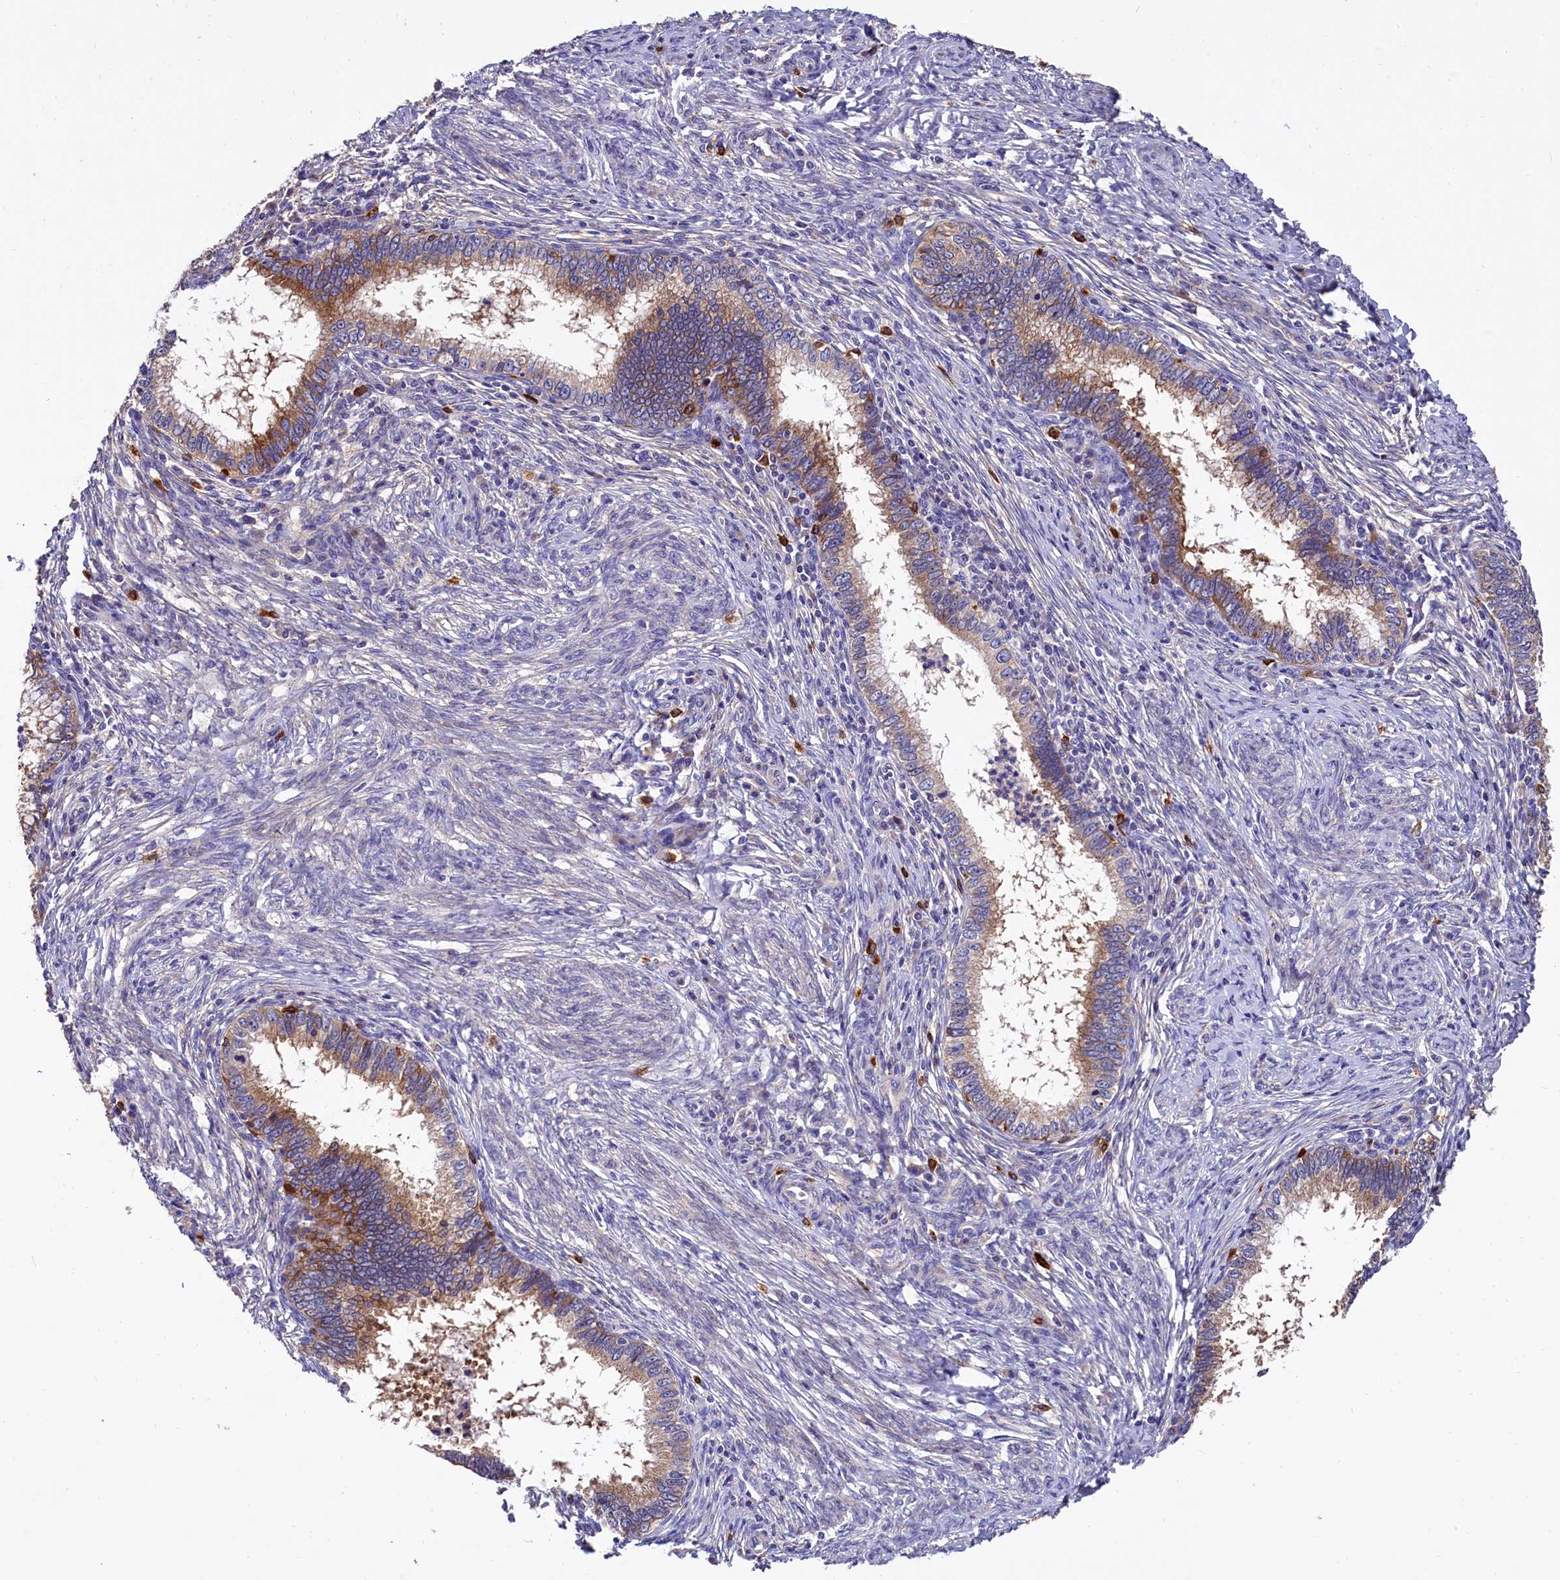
{"staining": {"intensity": "moderate", "quantity": "25%-75%", "location": "cytoplasmic/membranous"}, "tissue": "cervical cancer", "cell_type": "Tumor cells", "image_type": "cancer", "snomed": [{"axis": "morphology", "description": "Adenocarcinoma, NOS"}, {"axis": "topography", "description": "Cervix"}], "caption": "Immunohistochemical staining of human cervical cancer (adenocarcinoma) demonstrates medium levels of moderate cytoplasmic/membranous protein expression in about 25%-75% of tumor cells. (DAB IHC with brightfield microscopy, high magnification).", "gene": "EPS8L2", "patient": {"sex": "female", "age": 36}}